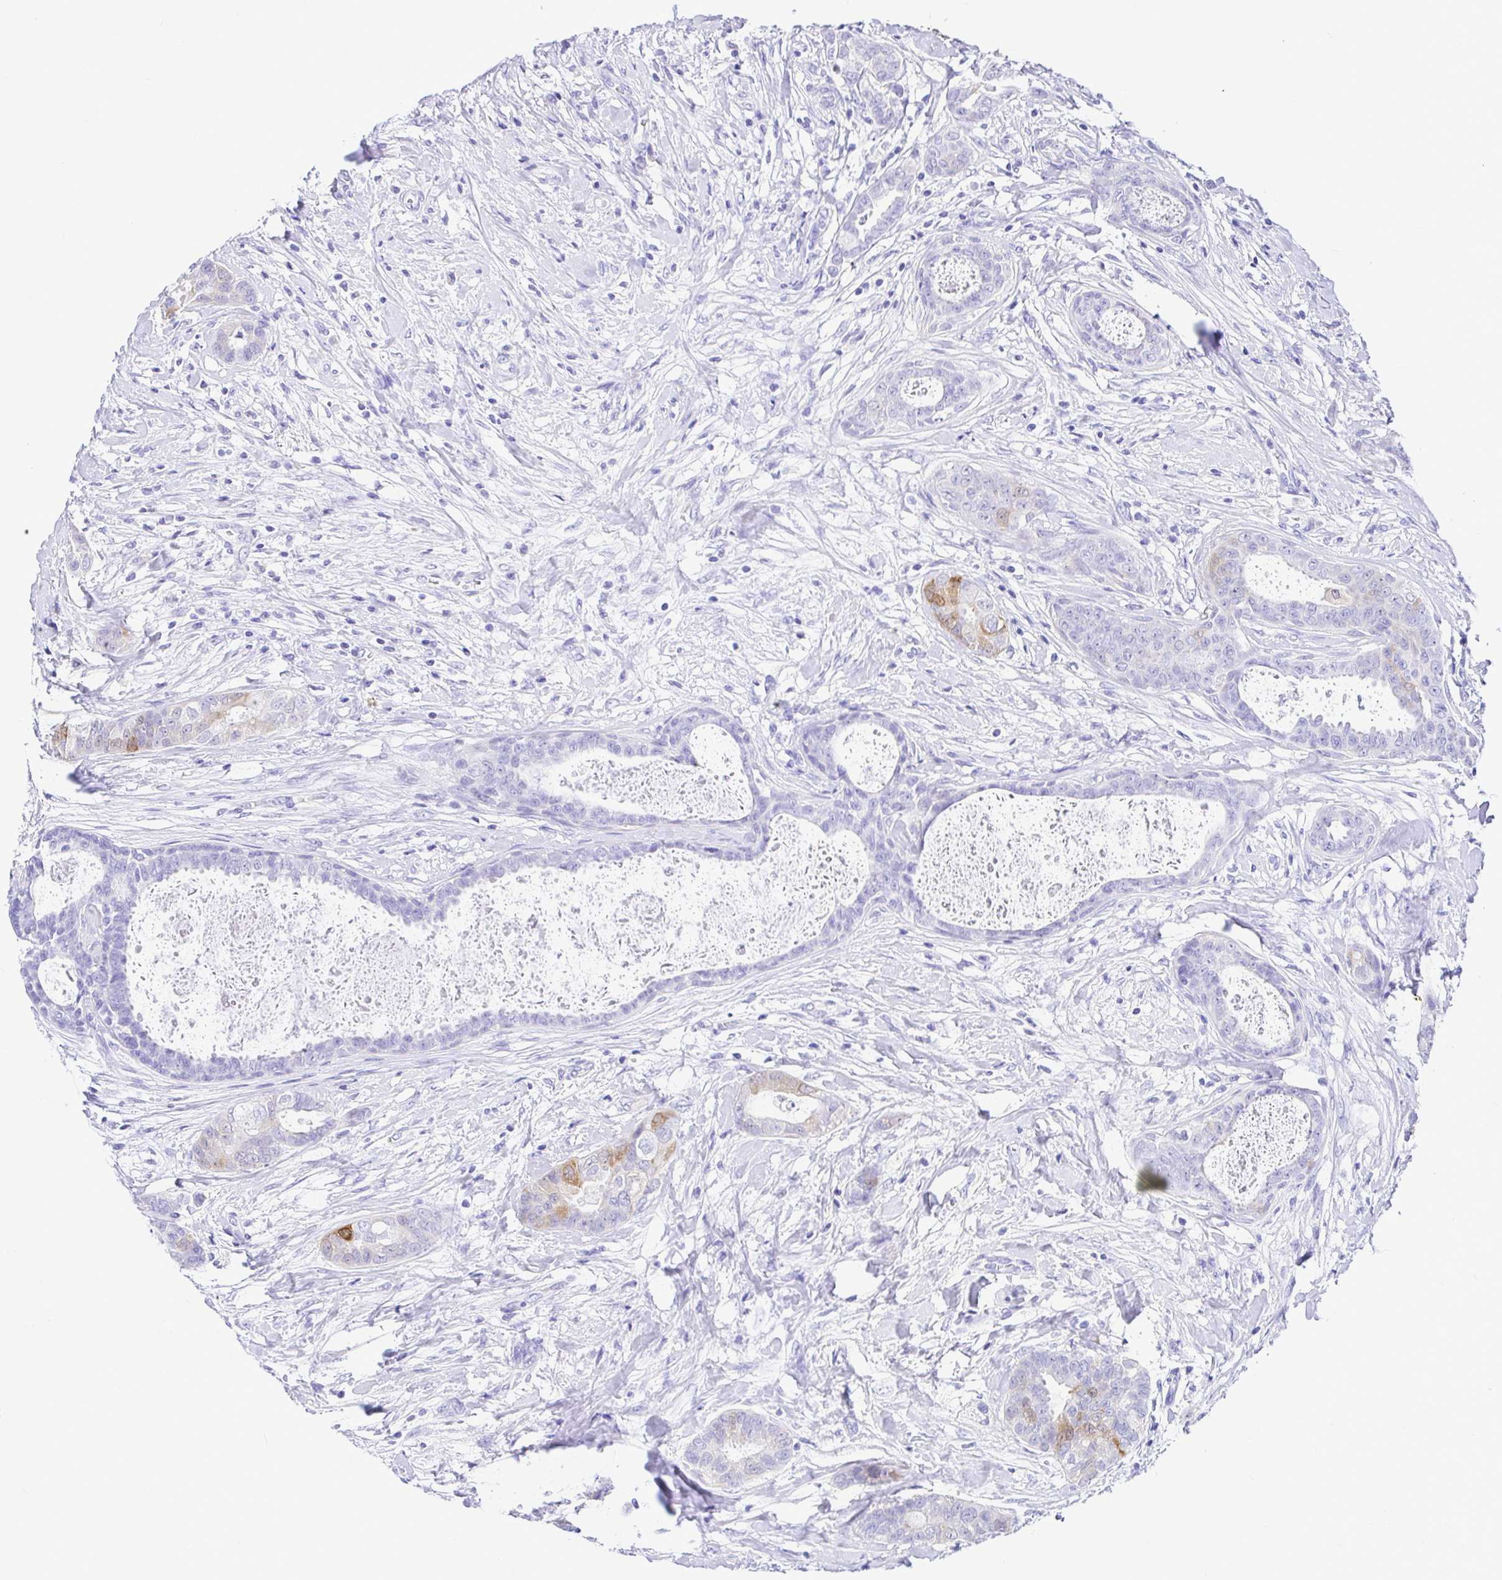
{"staining": {"intensity": "moderate", "quantity": "<25%", "location": "cytoplasmic/membranous"}, "tissue": "breast cancer", "cell_type": "Tumor cells", "image_type": "cancer", "snomed": [{"axis": "morphology", "description": "Duct carcinoma"}, {"axis": "topography", "description": "Breast"}], "caption": "An immunohistochemistry micrograph of neoplastic tissue is shown. Protein staining in brown labels moderate cytoplasmic/membranous positivity in breast infiltrating ductal carcinoma within tumor cells.", "gene": "BACE2", "patient": {"sex": "female", "age": 45}}